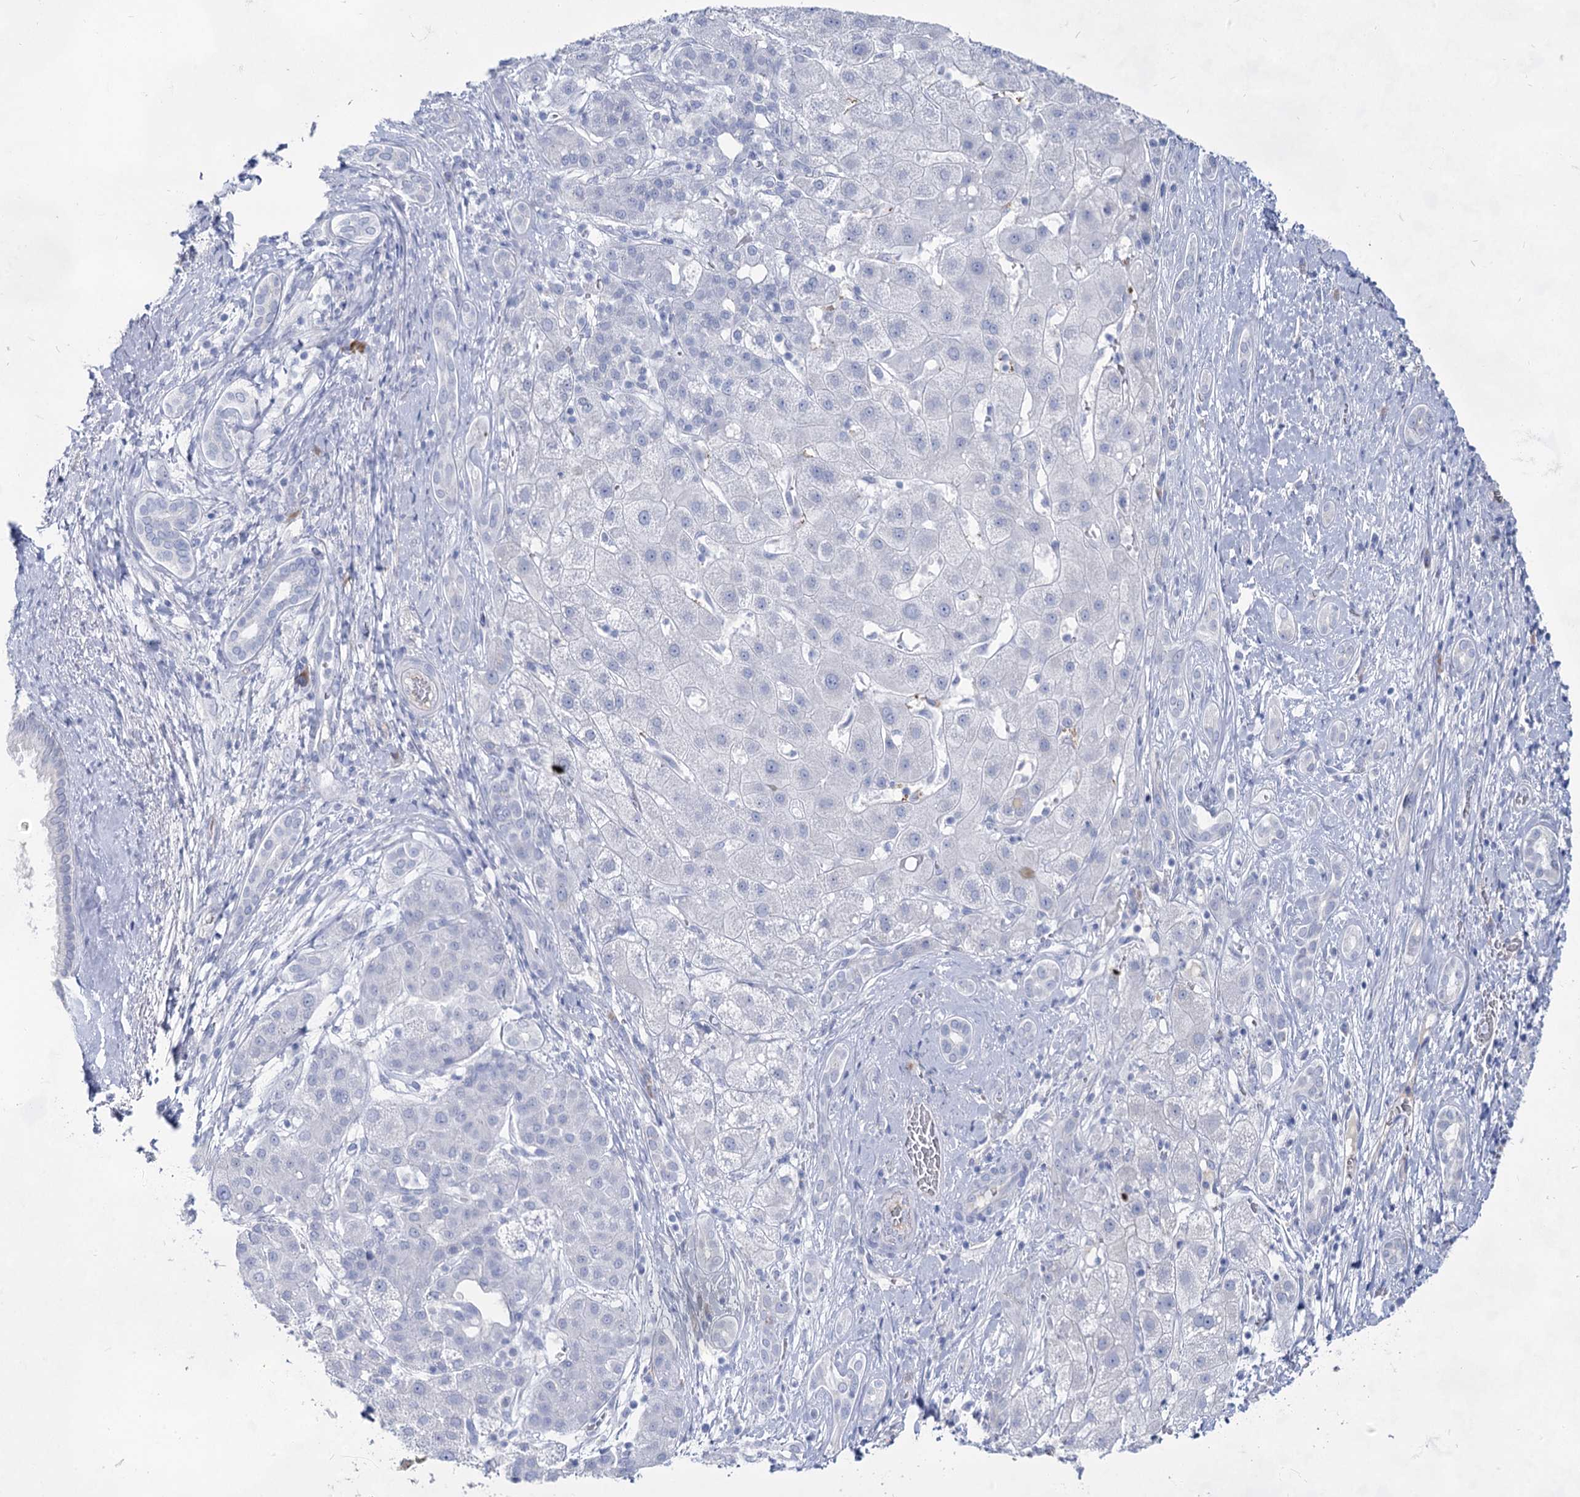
{"staining": {"intensity": "negative", "quantity": "none", "location": "none"}, "tissue": "liver cancer", "cell_type": "Tumor cells", "image_type": "cancer", "snomed": [{"axis": "morphology", "description": "Carcinoma, Hepatocellular, NOS"}, {"axis": "topography", "description": "Liver"}], "caption": "The IHC micrograph has no significant expression in tumor cells of liver cancer tissue.", "gene": "ACRV1", "patient": {"sex": "male", "age": 65}}